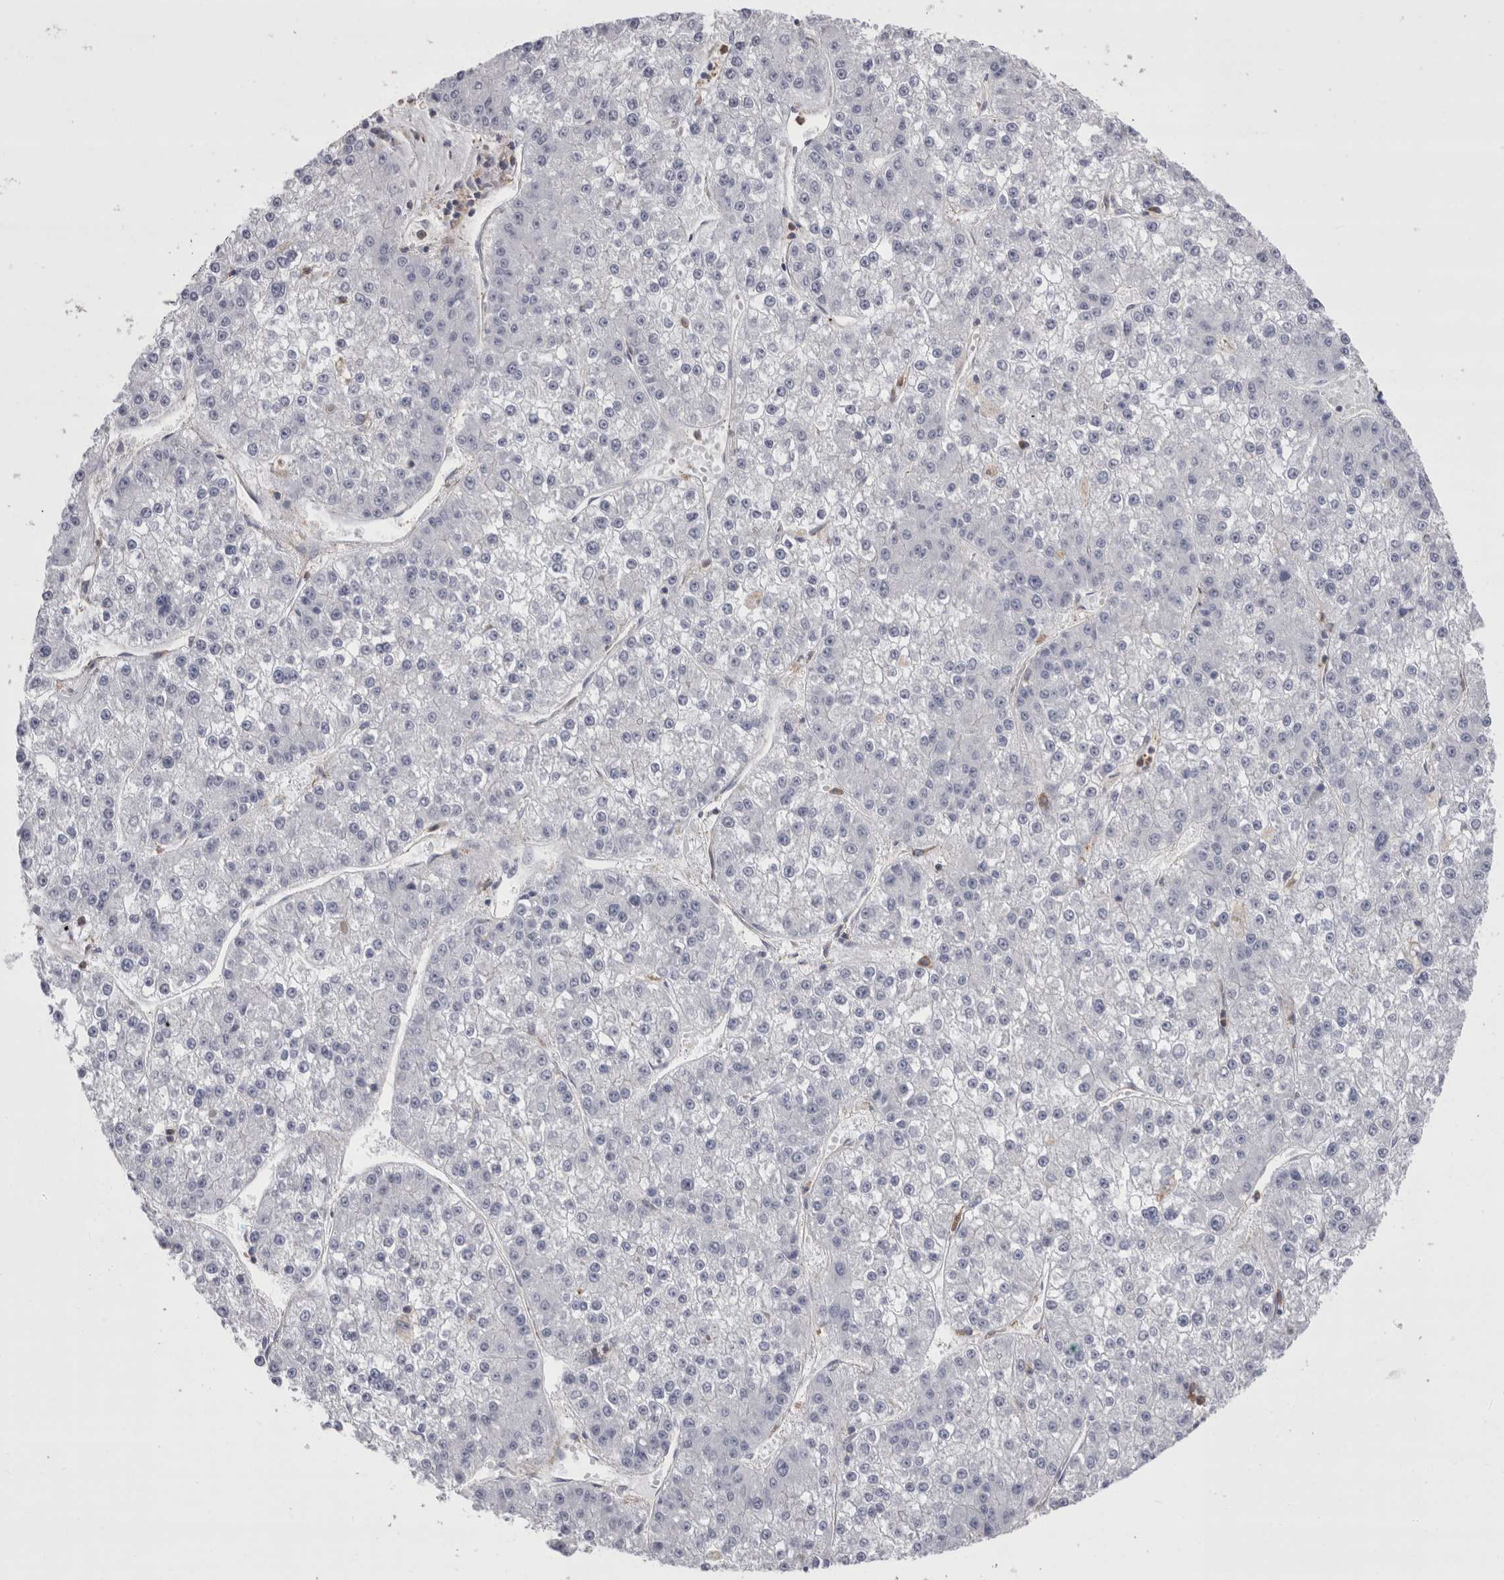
{"staining": {"intensity": "negative", "quantity": "none", "location": "none"}, "tissue": "liver cancer", "cell_type": "Tumor cells", "image_type": "cancer", "snomed": [{"axis": "morphology", "description": "Carcinoma, Hepatocellular, NOS"}, {"axis": "topography", "description": "Liver"}], "caption": "Tumor cells are negative for brown protein staining in liver cancer.", "gene": "RAB11FIP1", "patient": {"sex": "female", "age": 73}}